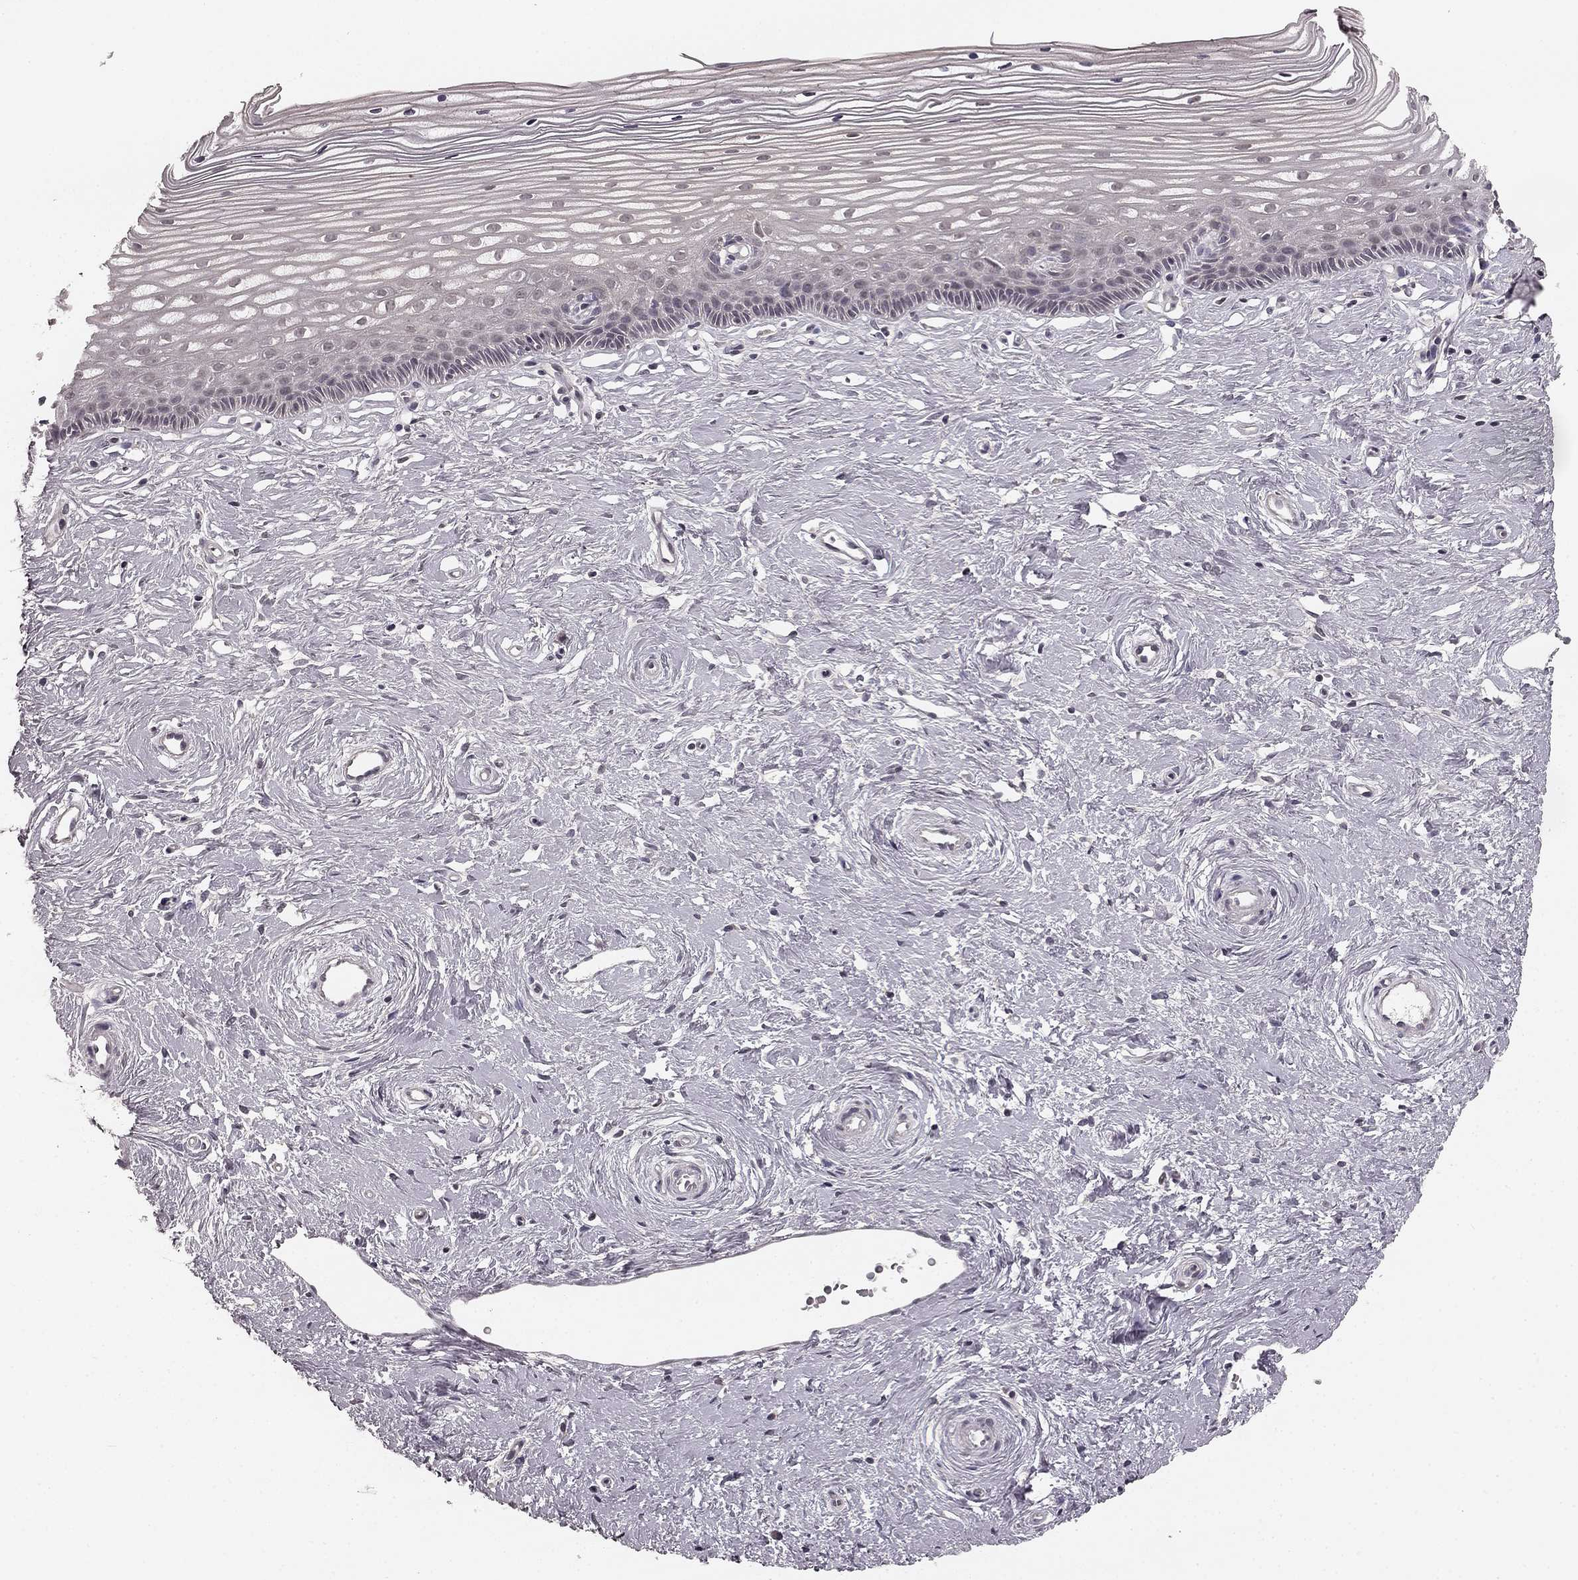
{"staining": {"intensity": "strong", "quantity": "<25%", "location": "cytoplasmic/membranous"}, "tissue": "cervix", "cell_type": "Glandular cells", "image_type": "normal", "snomed": [{"axis": "morphology", "description": "Normal tissue, NOS"}, {"axis": "topography", "description": "Cervix"}], "caption": "This image shows immunohistochemistry staining of unremarkable human cervix, with medium strong cytoplasmic/membranous positivity in approximately <25% of glandular cells.", "gene": "HCN4", "patient": {"sex": "female", "age": 40}}